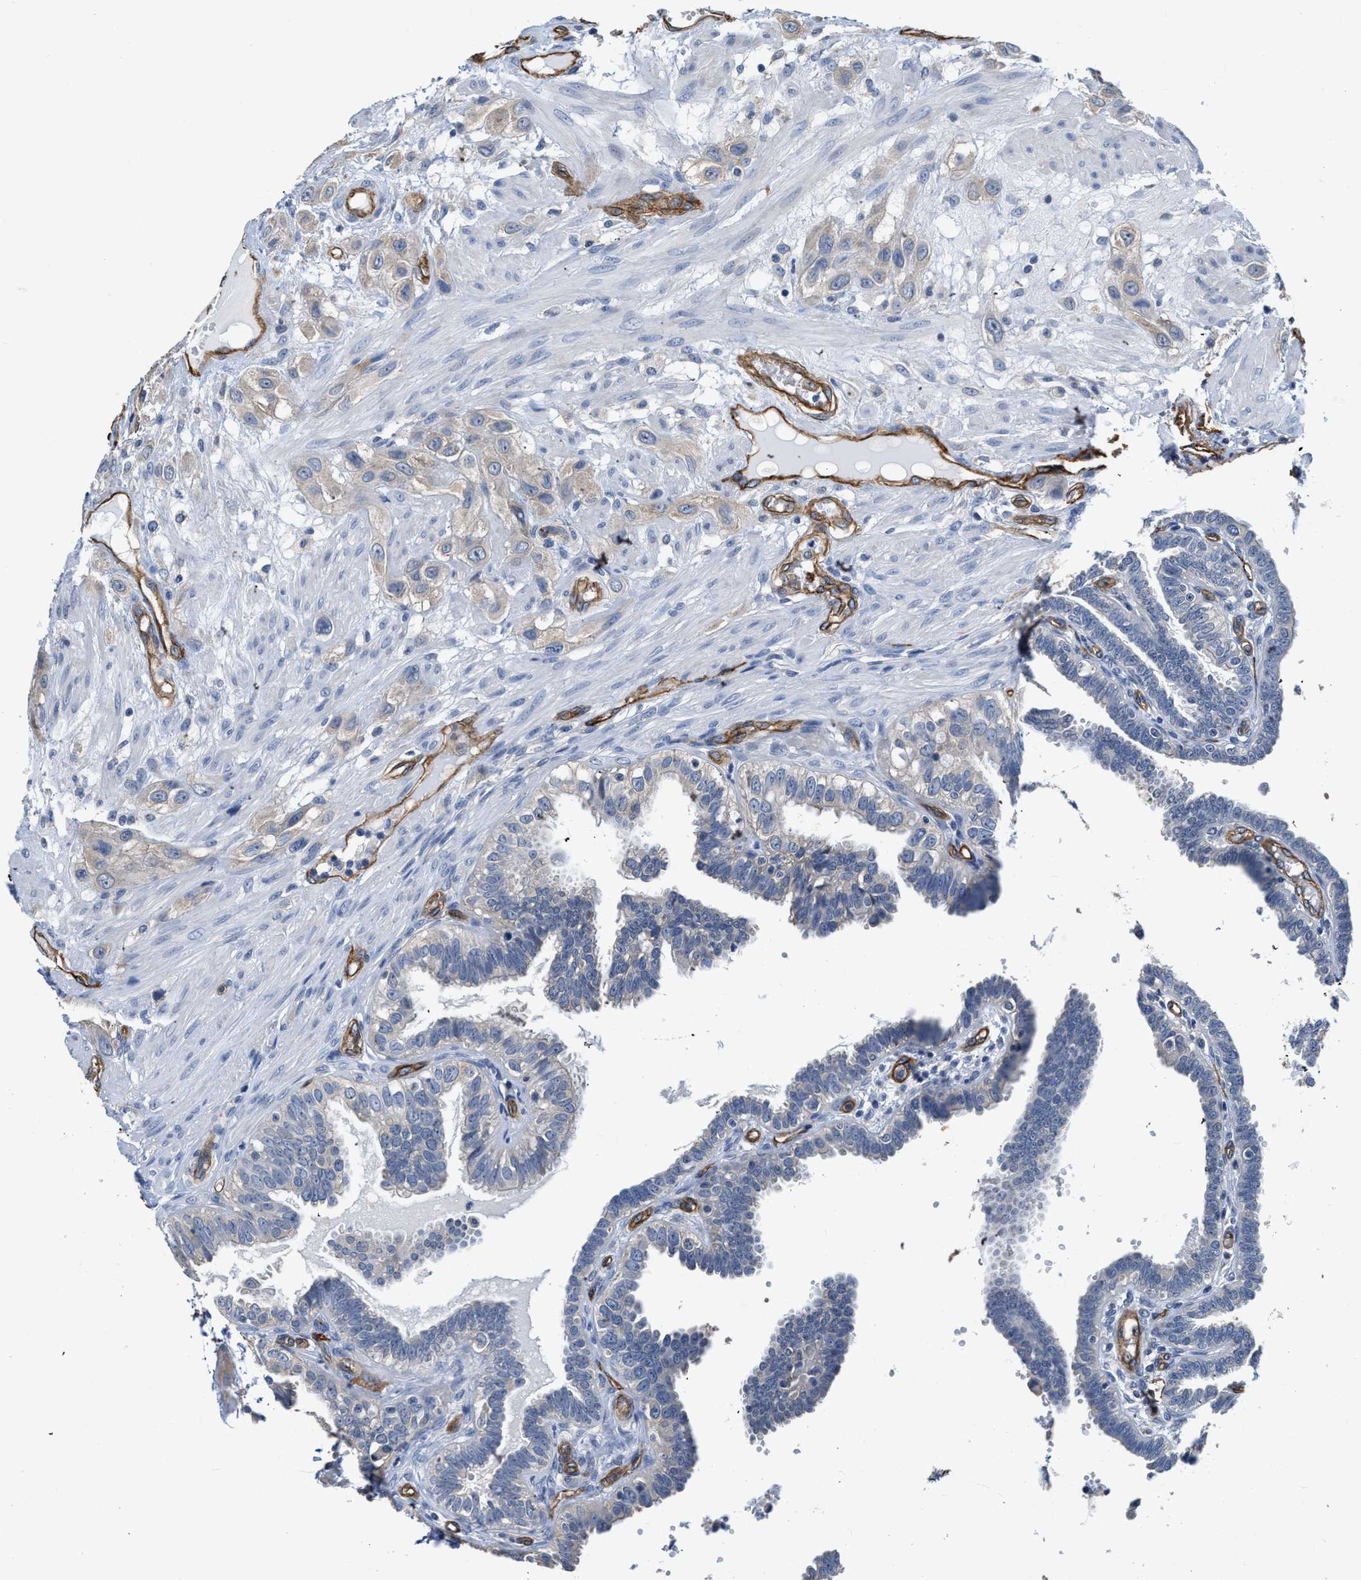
{"staining": {"intensity": "negative", "quantity": "none", "location": "none"}, "tissue": "fallopian tube", "cell_type": "Glandular cells", "image_type": "normal", "snomed": [{"axis": "morphology", "description": "Normal tissue, NOS"}, {"axis": "topography", "description": "Fallopian tube"}, {"axis": "topography", "description": "Placenta"}], "caption": "An immunohistochemistry (IHC) image of normal fallopian tube is shown. There is no staining in glandular cells of fallopian tube.", "gene": "C22orf42", "patient": {"sex": "female", "age": 34}}